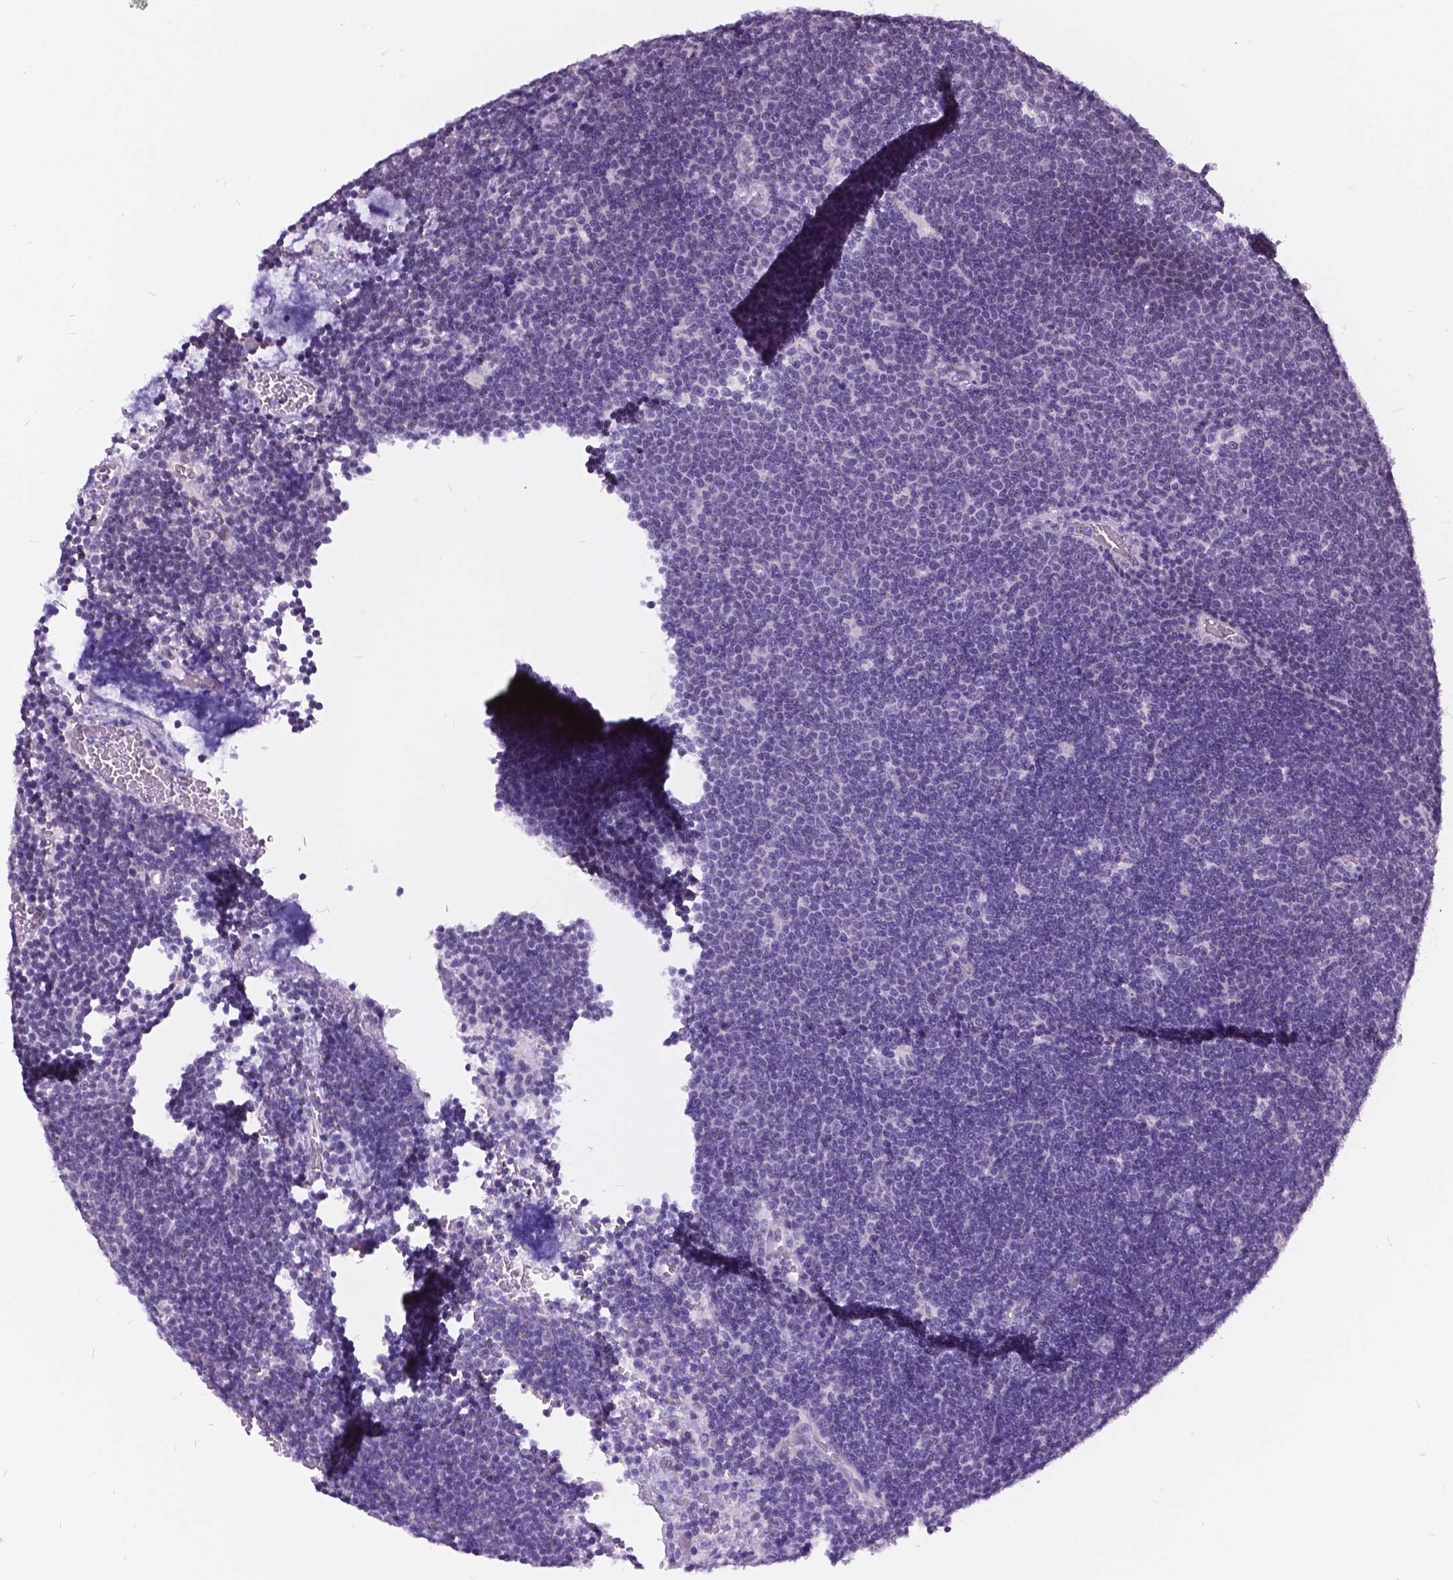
{"staining": {"intensity": "negative", "quantity": "none", "location": "none"}, "tissue": "lymphoma", "cell_type": "Tumor cells", "image_type": "cancer", "snomed": [{"axis": "morphology", "description": "Malignant lymphoma, non-Hodgkin's type, Low grade"}, {"axis": "topography", "description": "Brain"}], "caption": "Tumor cells show no significant protein staining in malignant lymphoma, non-Hodgkin's type (low-grade).", "gene": "DPF3", "patient": {"sex": "female", "age": 66}}